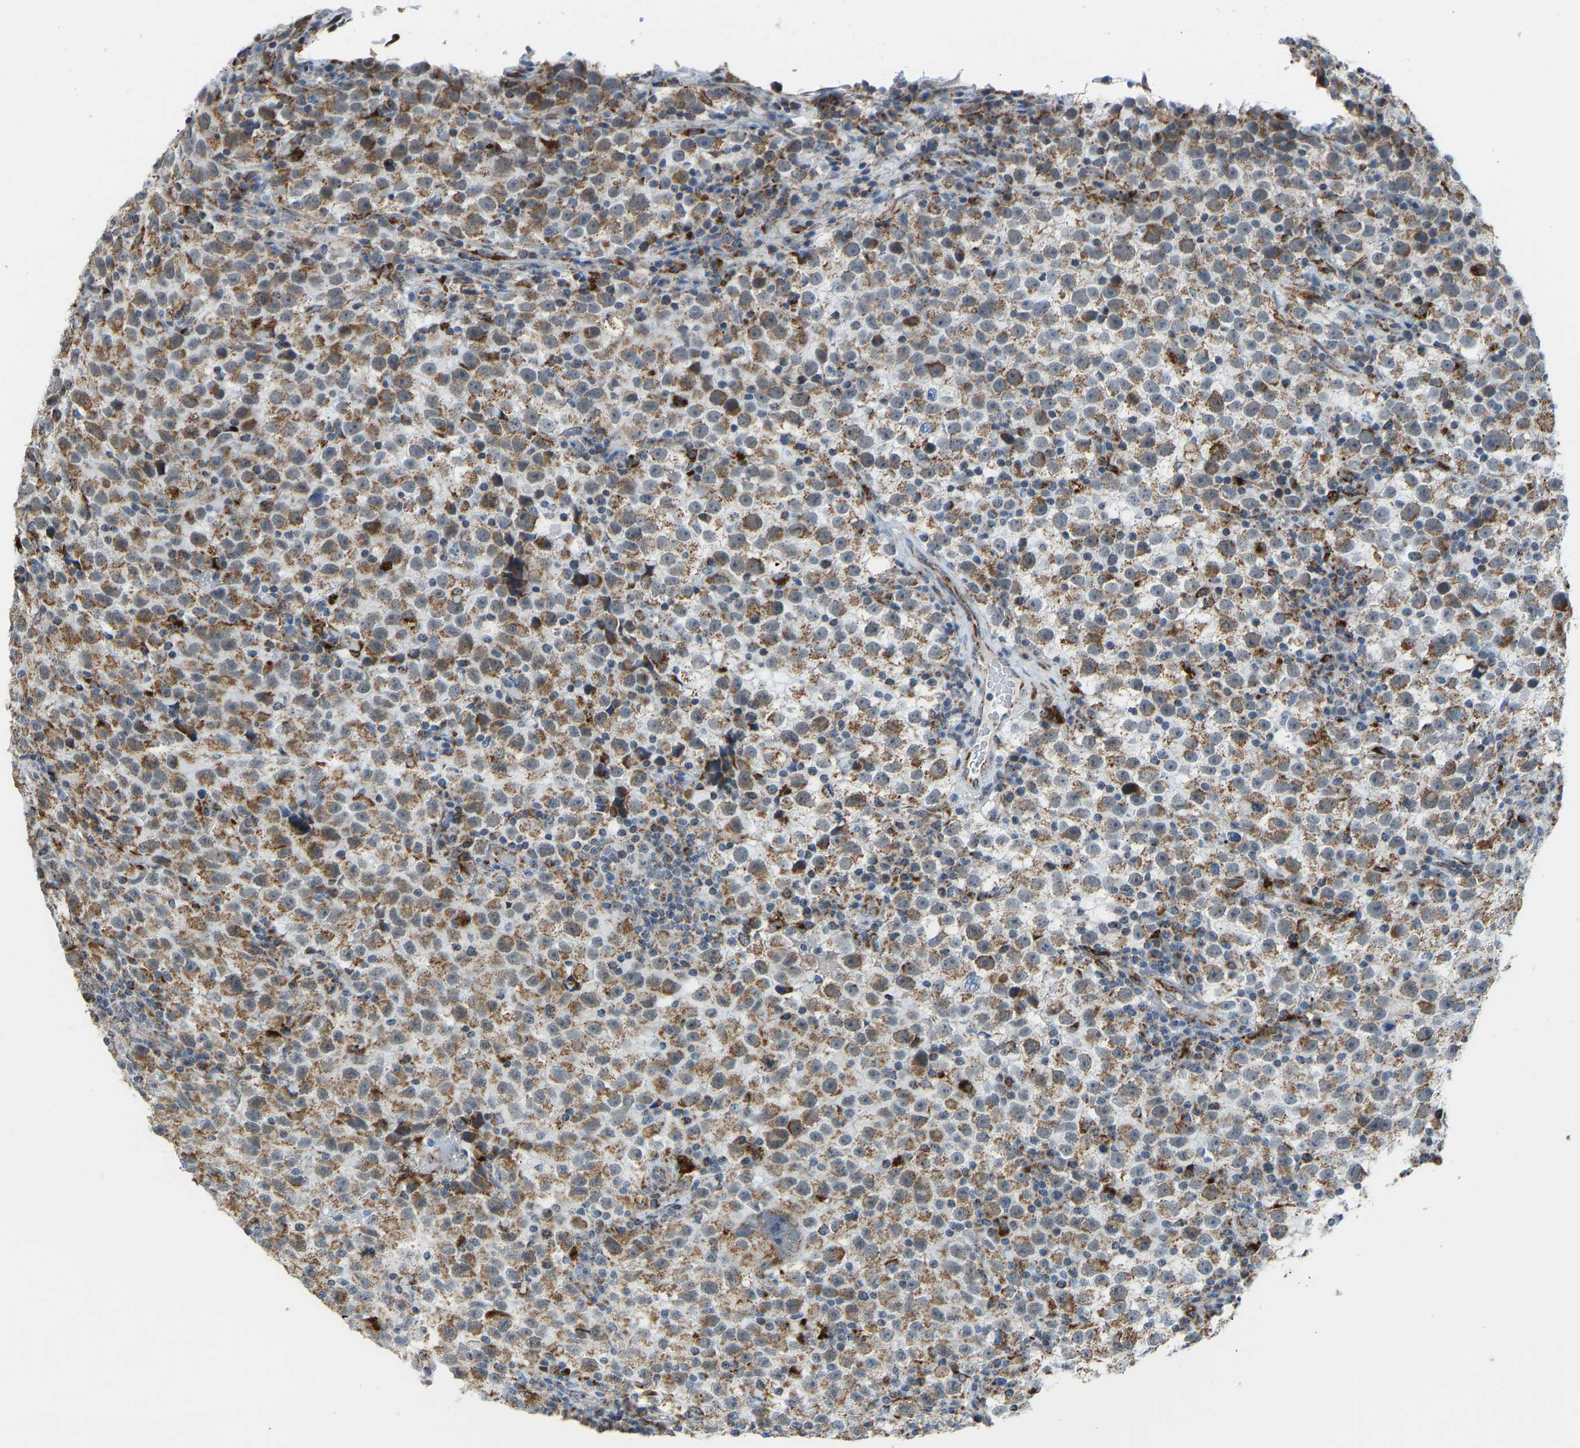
{"staining": {"intensity": "moderate", "quantity": "25%-75%", "location": "cytoplasmic/membranous"}, "tissue": "testis cancer", "cell_type": "Tumor cells", "image_type": "cancer", "snomed": [{"axis": "morphology", "description": "Seminoma, NOS"}, {"axis": "topography", "description": "Testis"}], "caption": "Approximately 25%-75% of tumor cells in human testis seminoma display moderate cytoplasmic/membranous protein expression as visualized by brown immunohistochemical staining.", "gene": "SMIM20", "patient": {"sex": "male", "age": 22}}